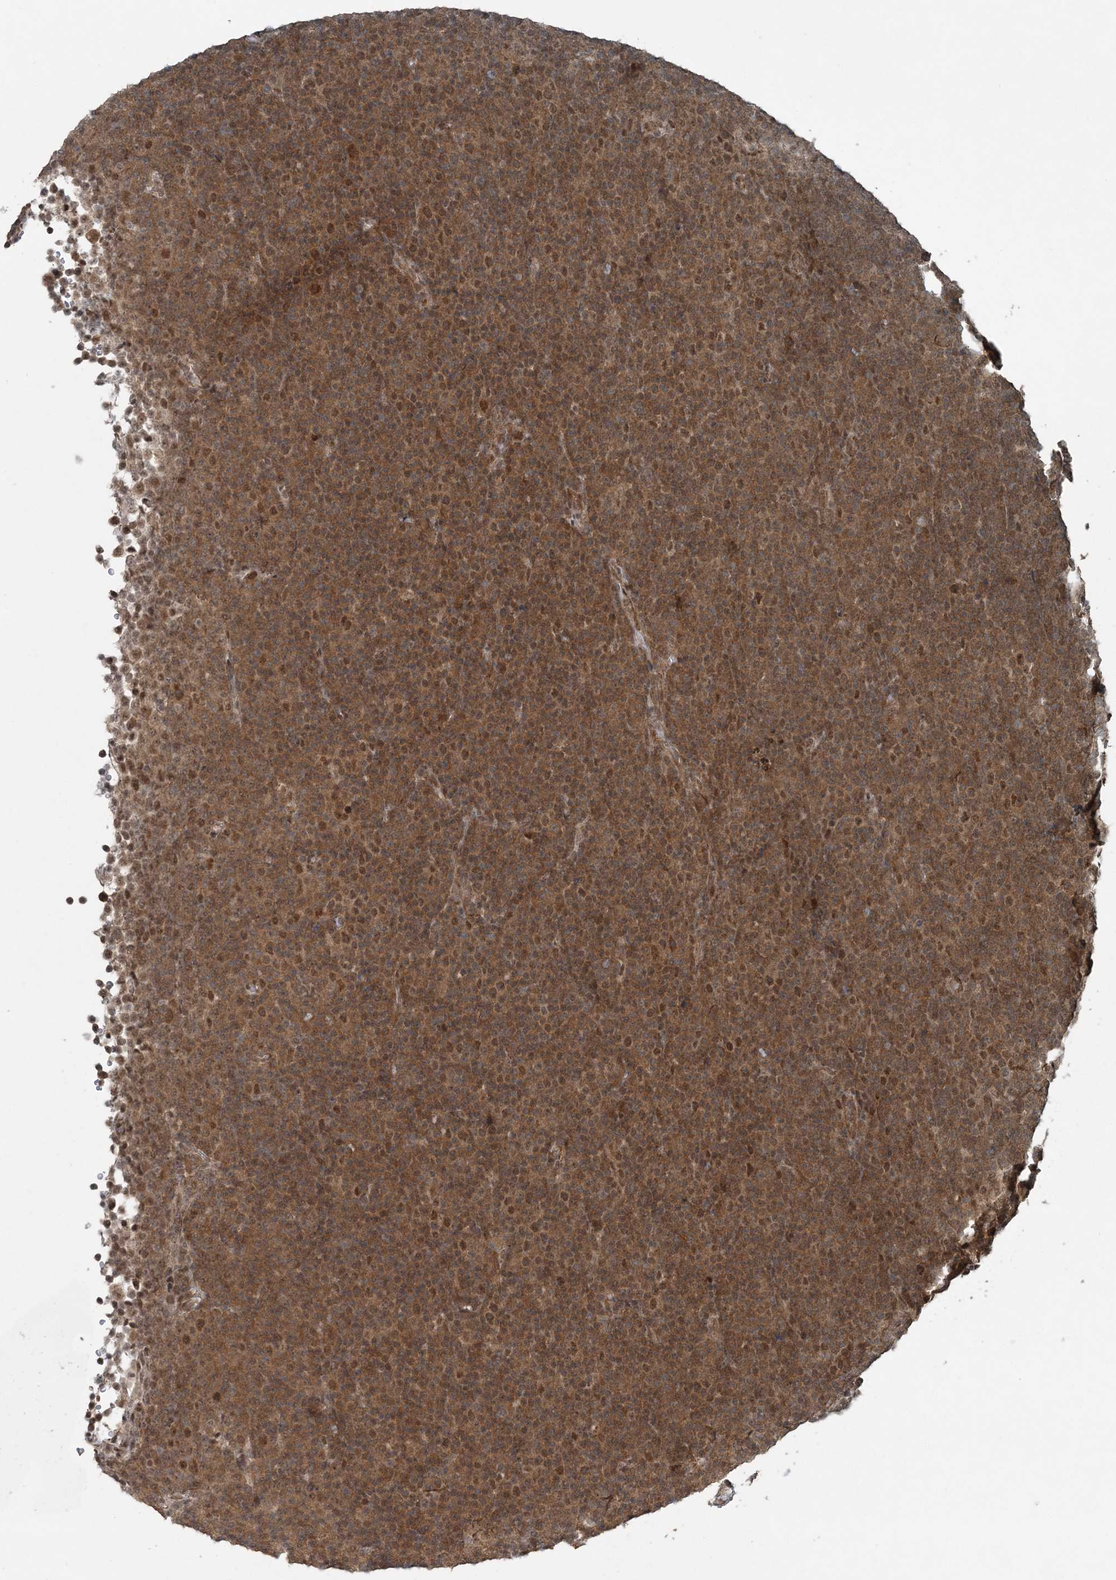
{"staining": {"intensity": "moderate", "quantity": ">75%", "location": "cytoplasmic/membranous,nuclear"}, "tissue": "lymphoma", "cell_type": "Tumor cells", "image_type": "cancer", "snomed": [{"axis": "morphology", "description": "Malignant lymphoma, non-Hodgkin's type, Low grade"}, {"axis": "topography", "description": "Lymph node"}], "caption": "Protein positivity by immunohistochemistry (IHC) exhibits moderate cytoplasmic/membranous and nuclear positivity in approximately >75% of tumor cells in malignant lymphoma, non-Hodgkin's type (low-grade).", "gene": "COPS7B", "patient": {"sex": "female", "age": 67}}